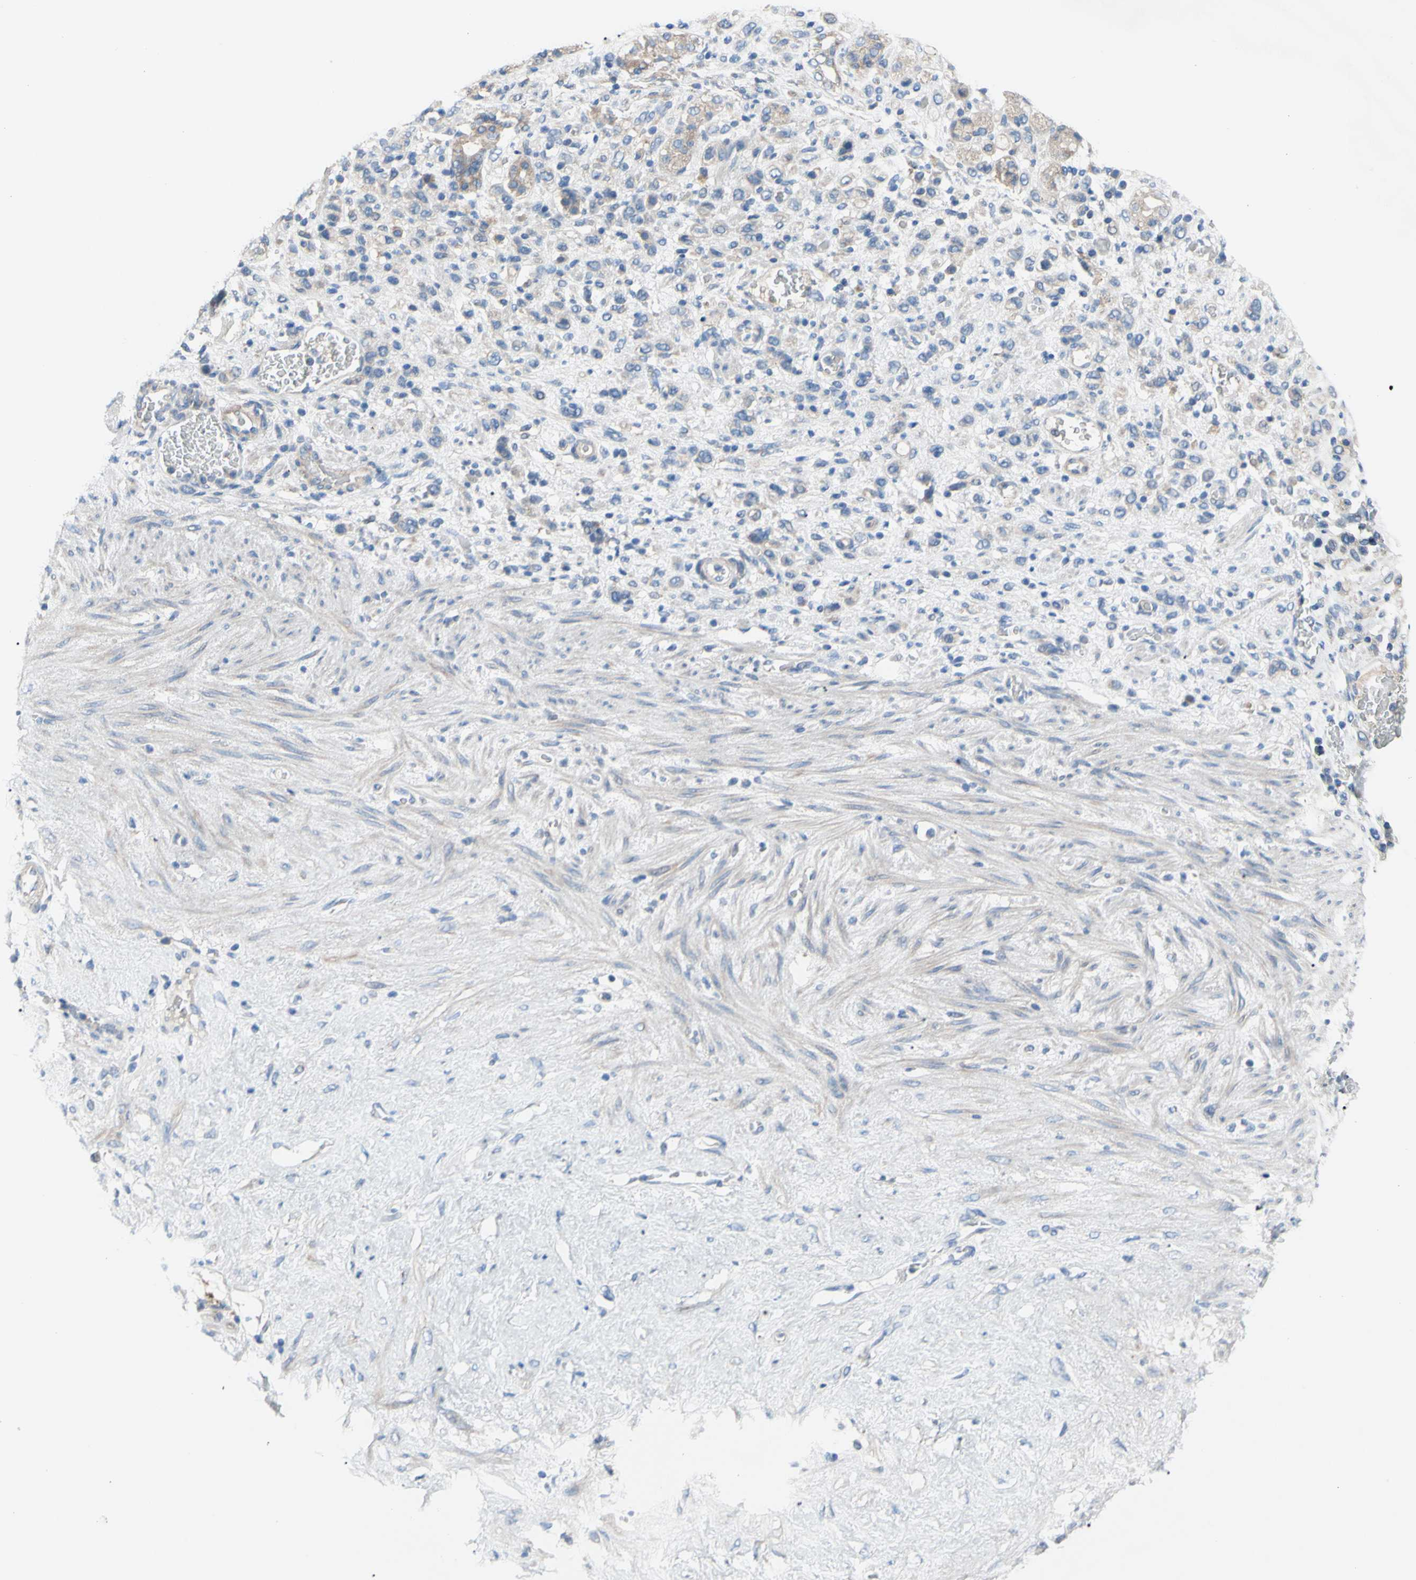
{"staining": {"intensity": "weak", "quantity": "<25%", "location": "cytoplasmic/membranous"}, "tissue": "stomach cancer", "cell_type": "Tumor cells", "image_type": "cancer", "snomed": [{"axis": "morphology", "description": "Adenocarcinoma, NOS"}, {"axis": "morphology", "description": "Adenocarcinoma, High grade"}, {"axis": "topography", "description": "Stomach, upper"}, {"axis": "topography", "description": "Stomach, lower"}], "caption": "Immunohistochemistry photomicrograph of human stomach cancer (high-grade adenocarcinoma) stained for a protein (brown), which exhibits no staining in tumor cells. (Stains: DAB immunohistochemistry (IHC) with hematoxylin counter stain, Microscopy: brightfield microscopy at high magnification).", "gene": "TMEM59L", "patient": {"sex": "female", "age": 65}}